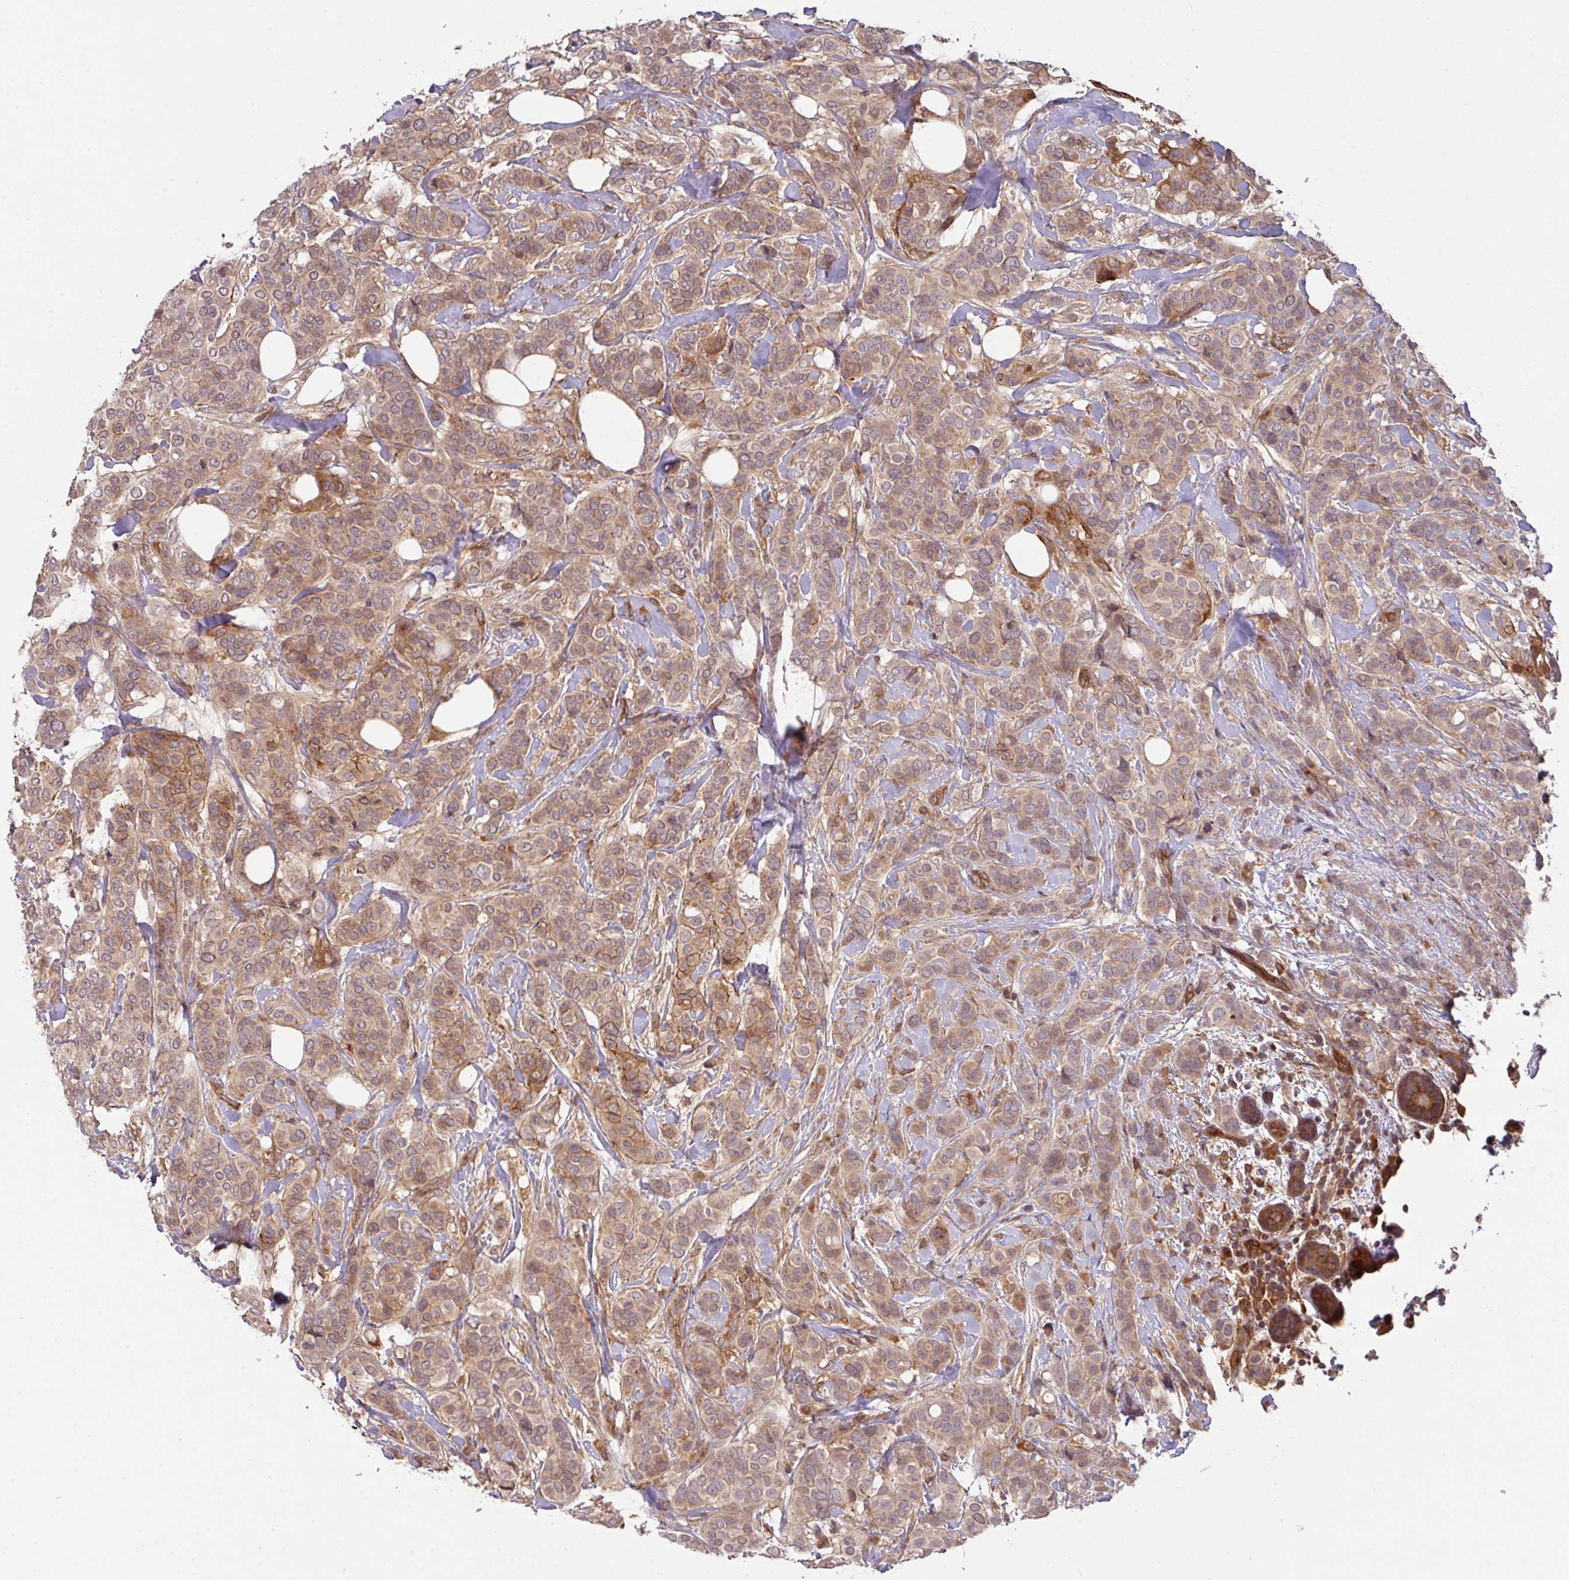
{"staining": {"intensity": "moderate", "quantity": ">75%", "location": "cytoplasmic/membranous"}, "tissue": "breast cancer", "cell_type": "Tumor cells", "image_type": "cancer", "snomed": [{"axis": "morphology", "description": "Lobular carcinoma"}, {"axis": "topography", "description": "Breast"}], "caption": "A photomicrograph of human breast lobular carcinoma stained for a protein exhibits moderate cytoplasmic/membranous brown staining in tumor cells.", "gene": "CYFIP2", "patient": {"sex": "female", "age": 51}}